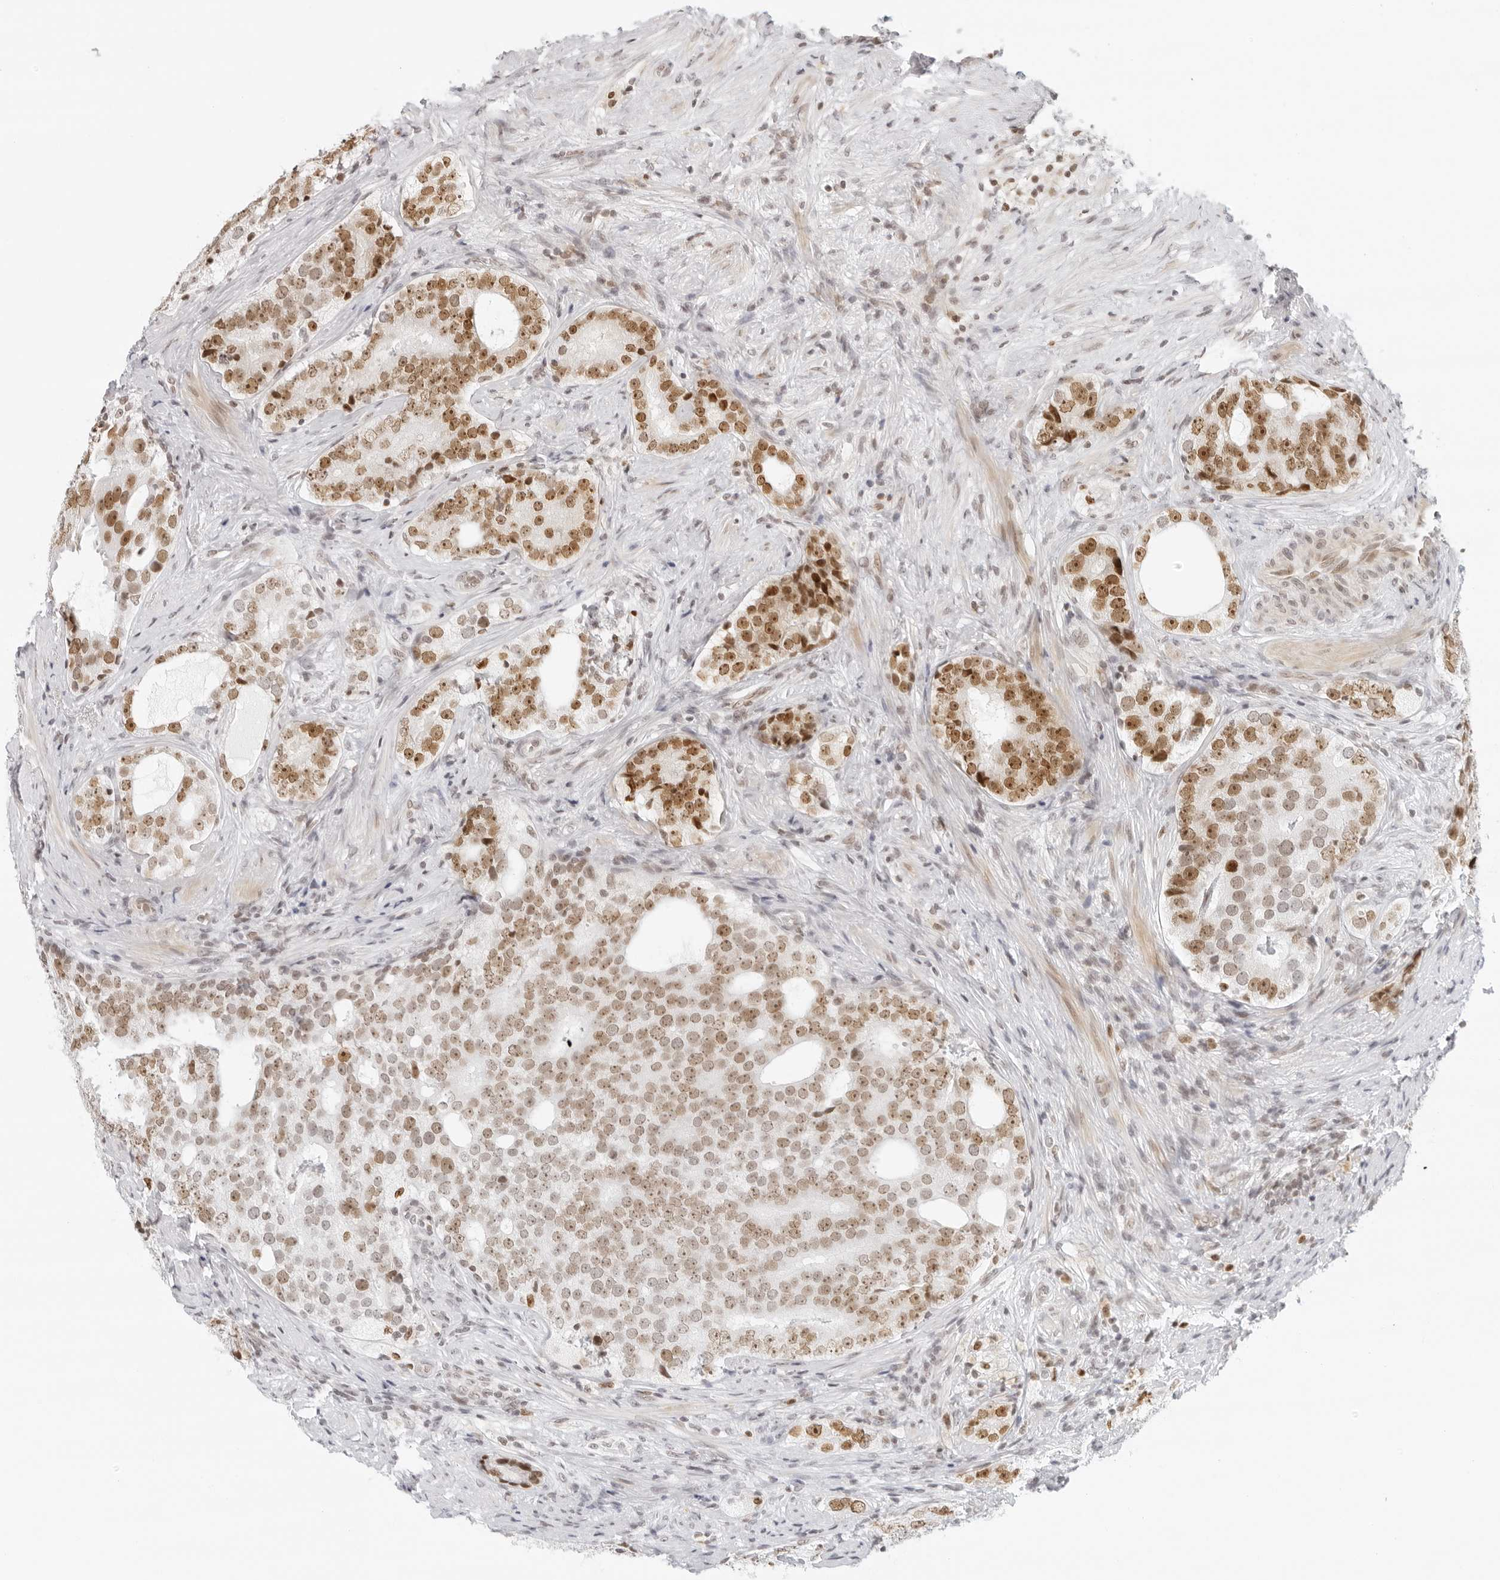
{"staining": {"intensity": "moderate", "quantity": ">75%", "location": "nuclear"}, "tissue": "prostate cancer", "cell_type": "Tumor cells", "image_type": "cancer", "snomed": [{"axis": "morphology", "description": "Adenocarcinoma, High grade"}, {"axis": "topography", "description": "Prostate"}], "caption": "About >75% of tumor cells in human high-grade adenocarcinoma (prostate) exhibit moderate nuclear protein expression as visualized by brown immunohistochemical staining.", "gene": "RCC1", "patient": {"sex": "male", "age": 56}}